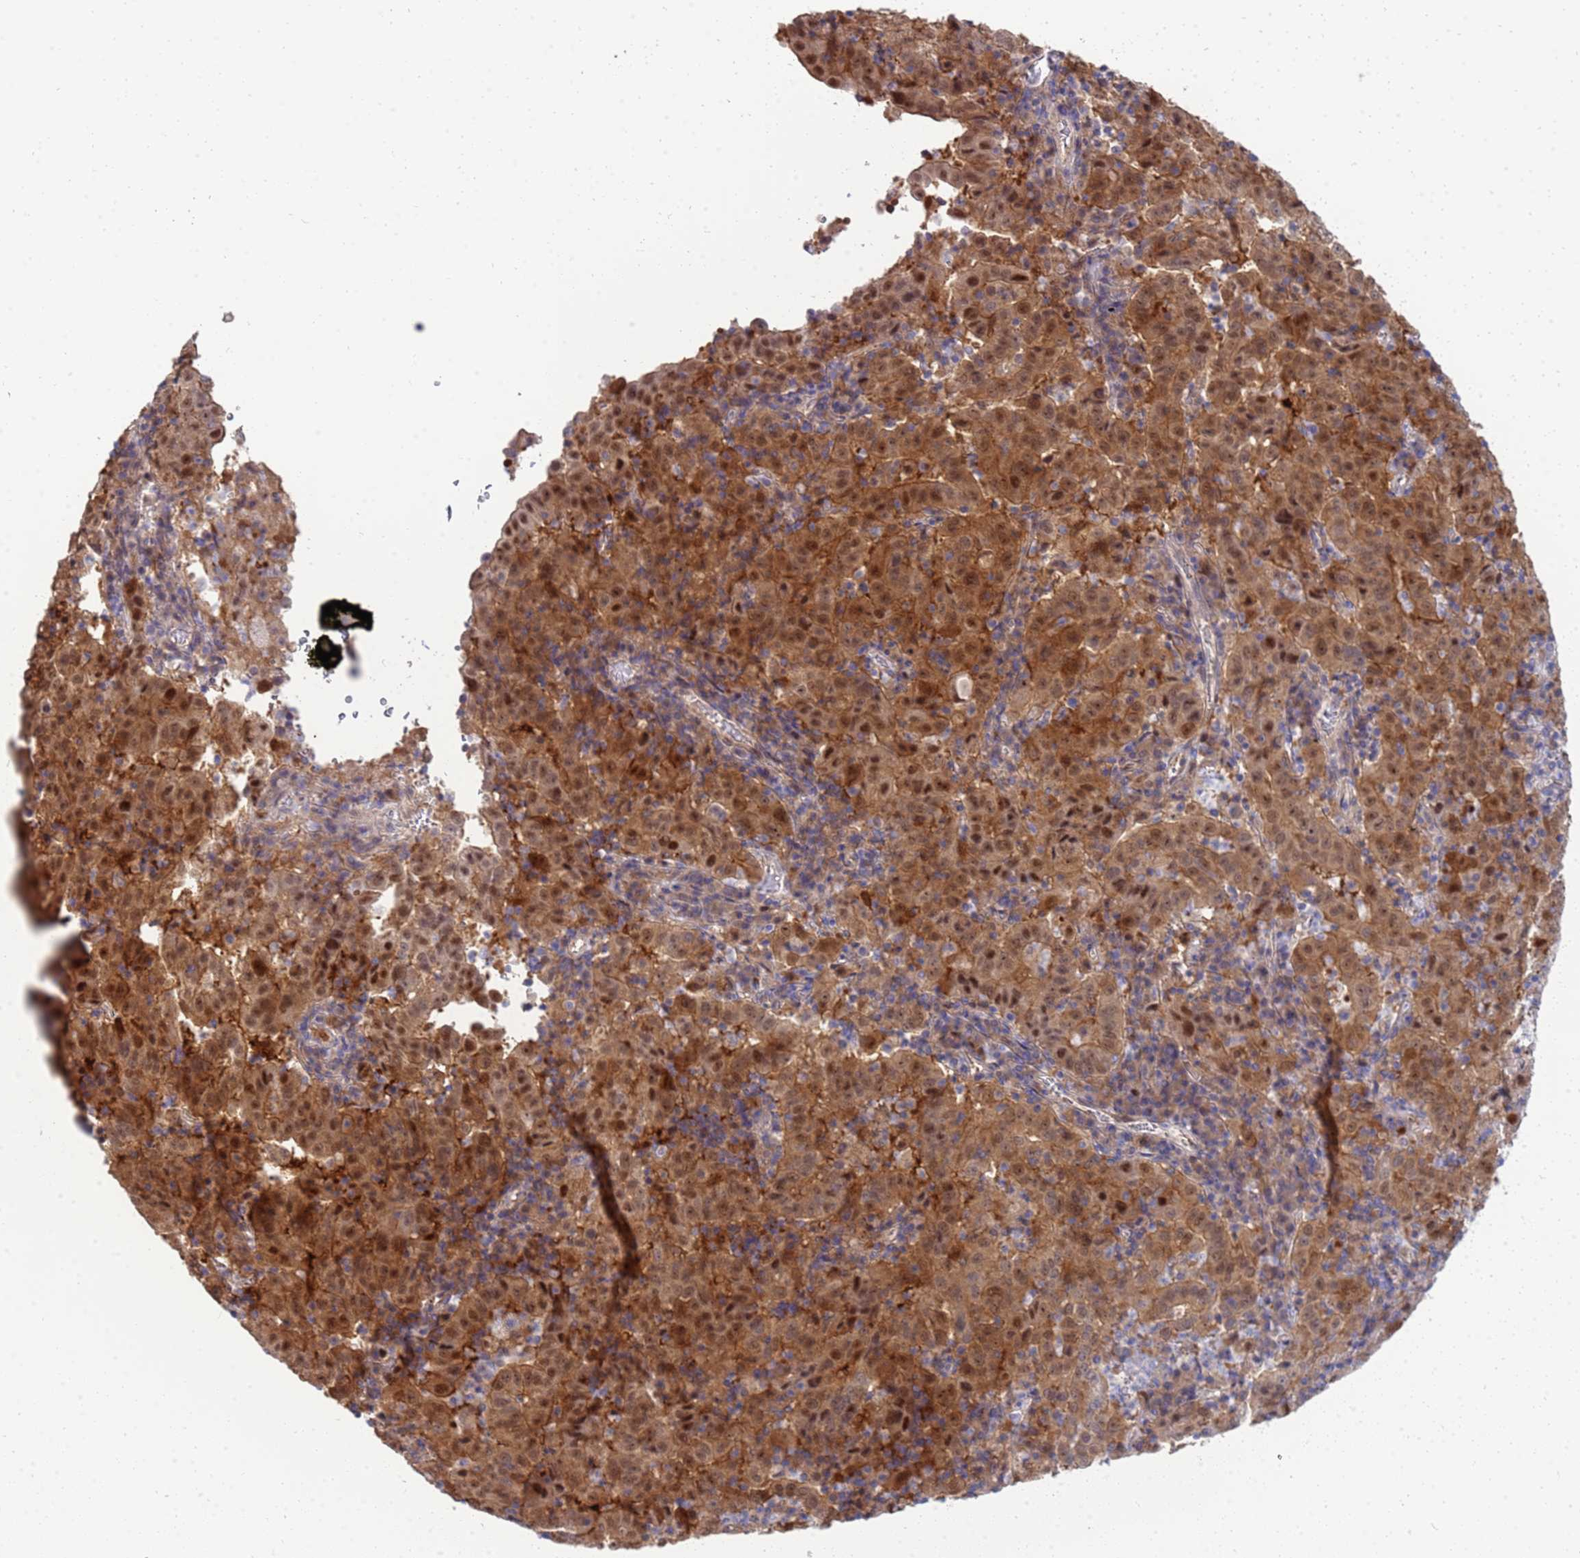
{"staining": {"intensity": "strong", "quantity": ">75%", "location": "cytoplasmic/membranous,nuclear"}, "tissue": "pancreatic cancer", "cell_type": "Tumor cells", "image_type": "cancer", "snomed": [{"axis": "morphology", "description": "Adenocarcinoma, NOS"}, {"axis": "topography", "description": "Pancreas"}], "caption": "Pancreatic cancer stained for a protein (brown) reveals strong cytoplasmic/membranous and nuclear positive staining in about >75% of tumor cells.", "gene": "ENOSF1", "patient": {"sex": "male", "age": 63}}